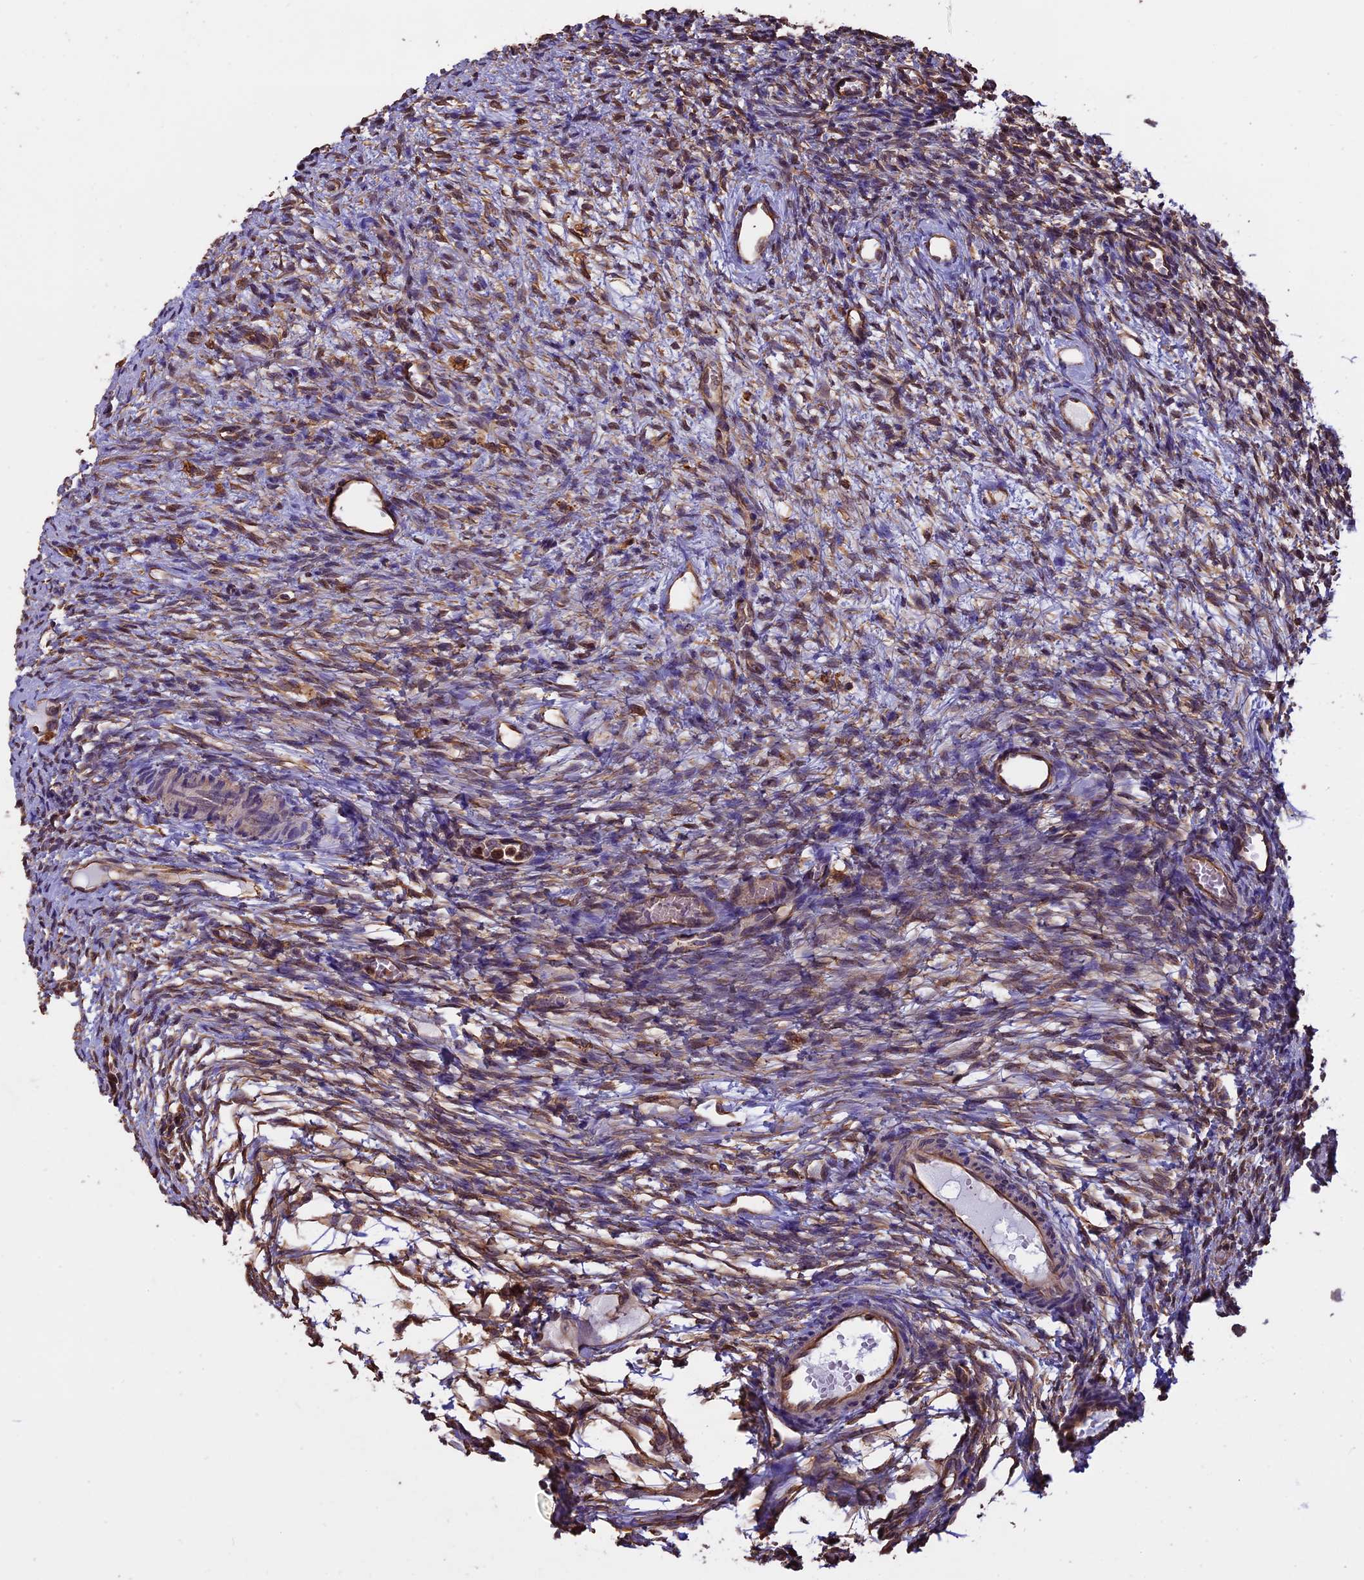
{"staining": {"intensity": "moderate", "quantity": ">75%", "location": "cytoplasmic/membranous"}, "tissue": "ovary", "cell_type": "Follicle cells", "image_type": "normal", "snomed": [{"axis": "morphology", "description": "Normal tissue, NOS"}, {"axis": "topography", "description": "Ovary"}], "caption": "Immunohistochemical staining of unremarkable ovary demonstrates >75% levels of moderate cytoplasmic/membranous protein positivity in approximately >75% of follicle cells.", "gene": "CHMP2A", "patient": {"sex": "female", "age": 33}}